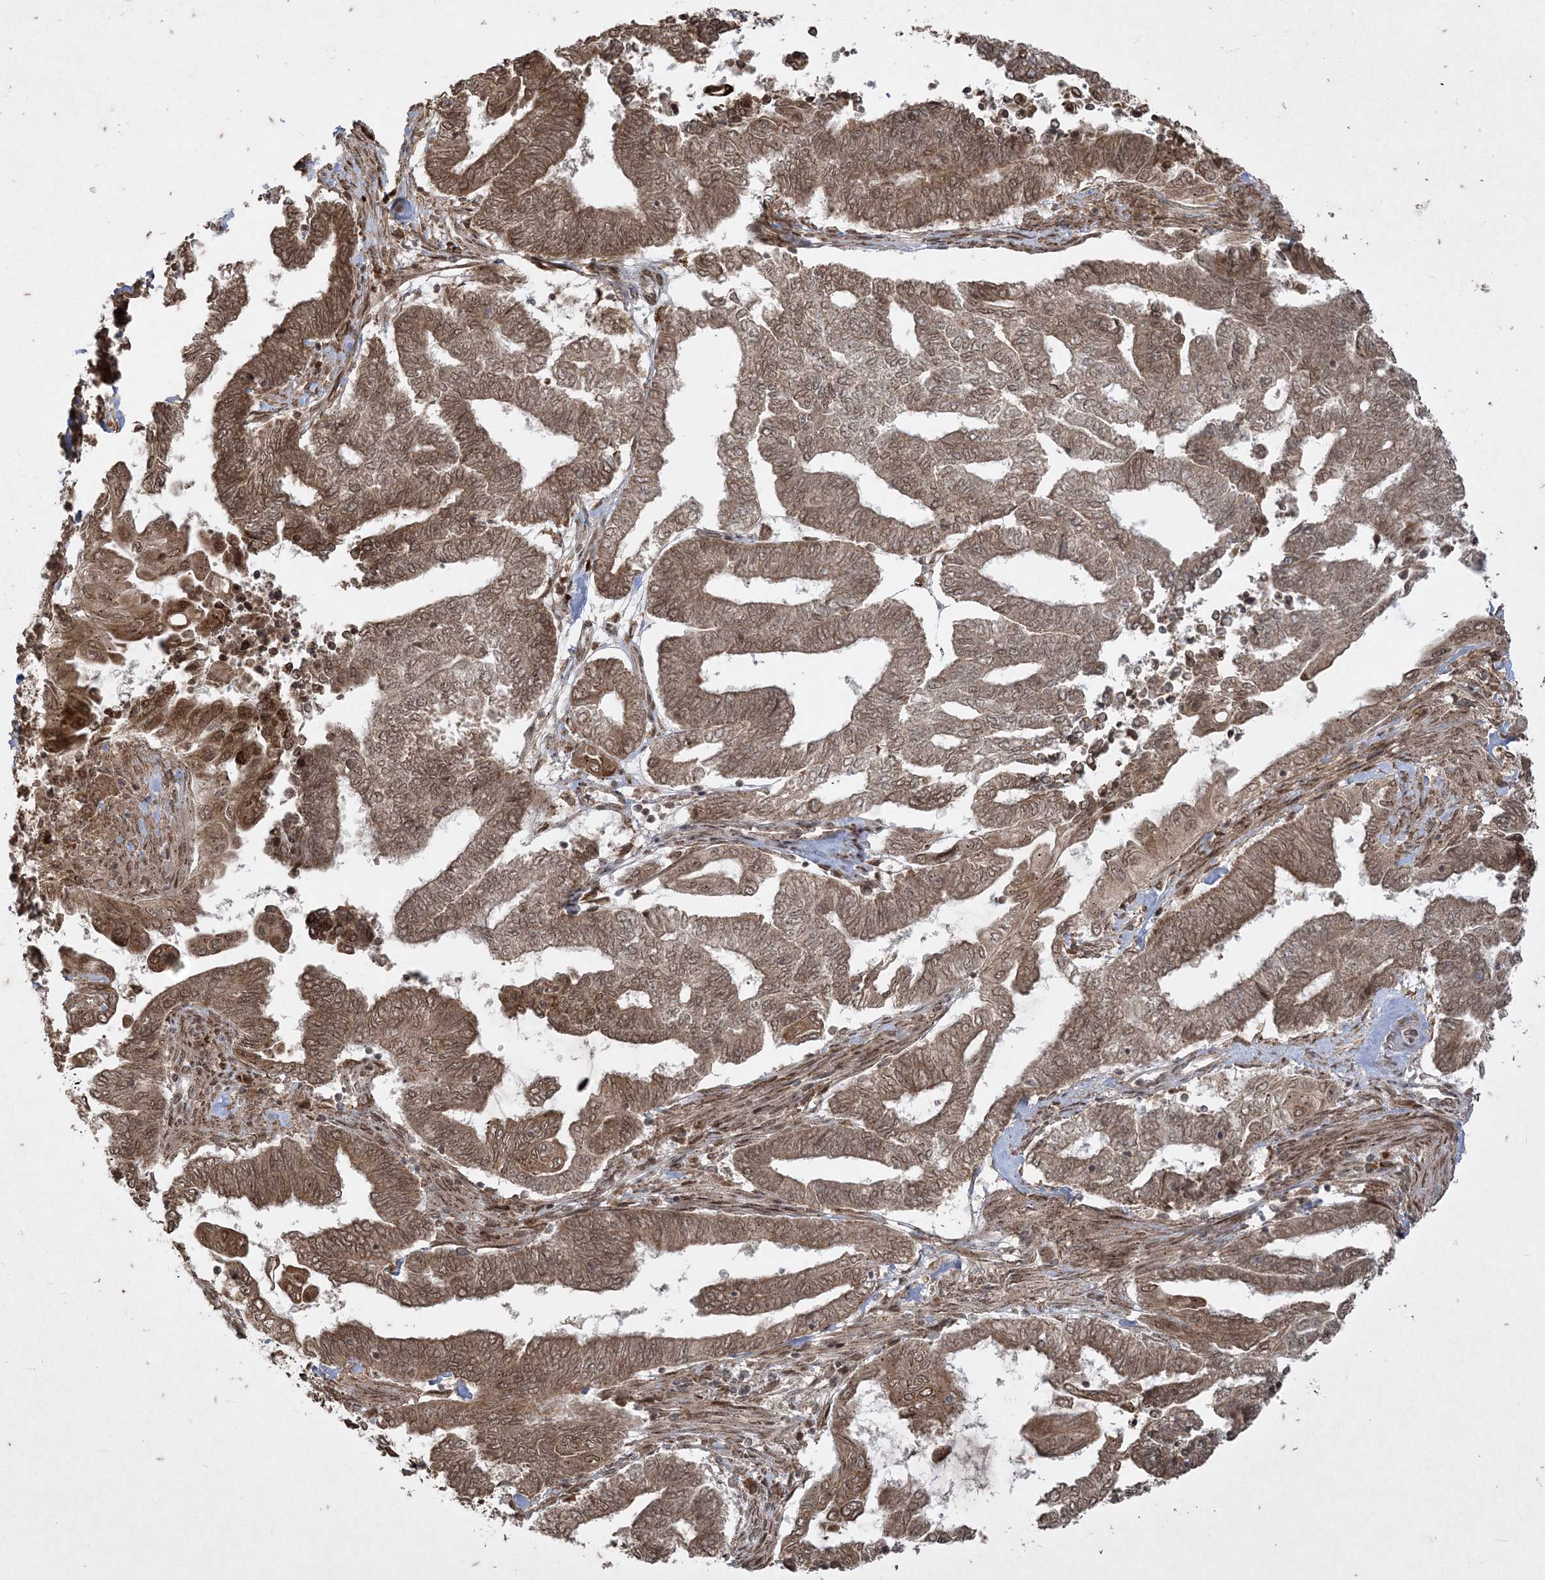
{"staining": {"intensity": "moderate", "quantity": ">75%", "location": "cytoplasmic/membranous,nuclear"}, "tissue": "endometrial cancer", "cell_type": "Tumor cells", "image_type": "cancer", "snomed": [{"axis": "morphology", "description": "Adenocarcinoma, NOS"}, {"axis": "topography", "description": "Uterus"}, {"axis": "topography", "description": "Endometrium"}], "caption": "High-power microscopy captured an immunohistochemistry (IHC) micrograph of endometrial adenocarcinoma, revealing moderate cytoplasmic/membranous and nuclear expression in approximately >75% of tumor cells. (DAB = brown stain, brightfield microscopy at high magnification).", "gene": "RRAS", "patient": {"sex": "female", "age": 70}}